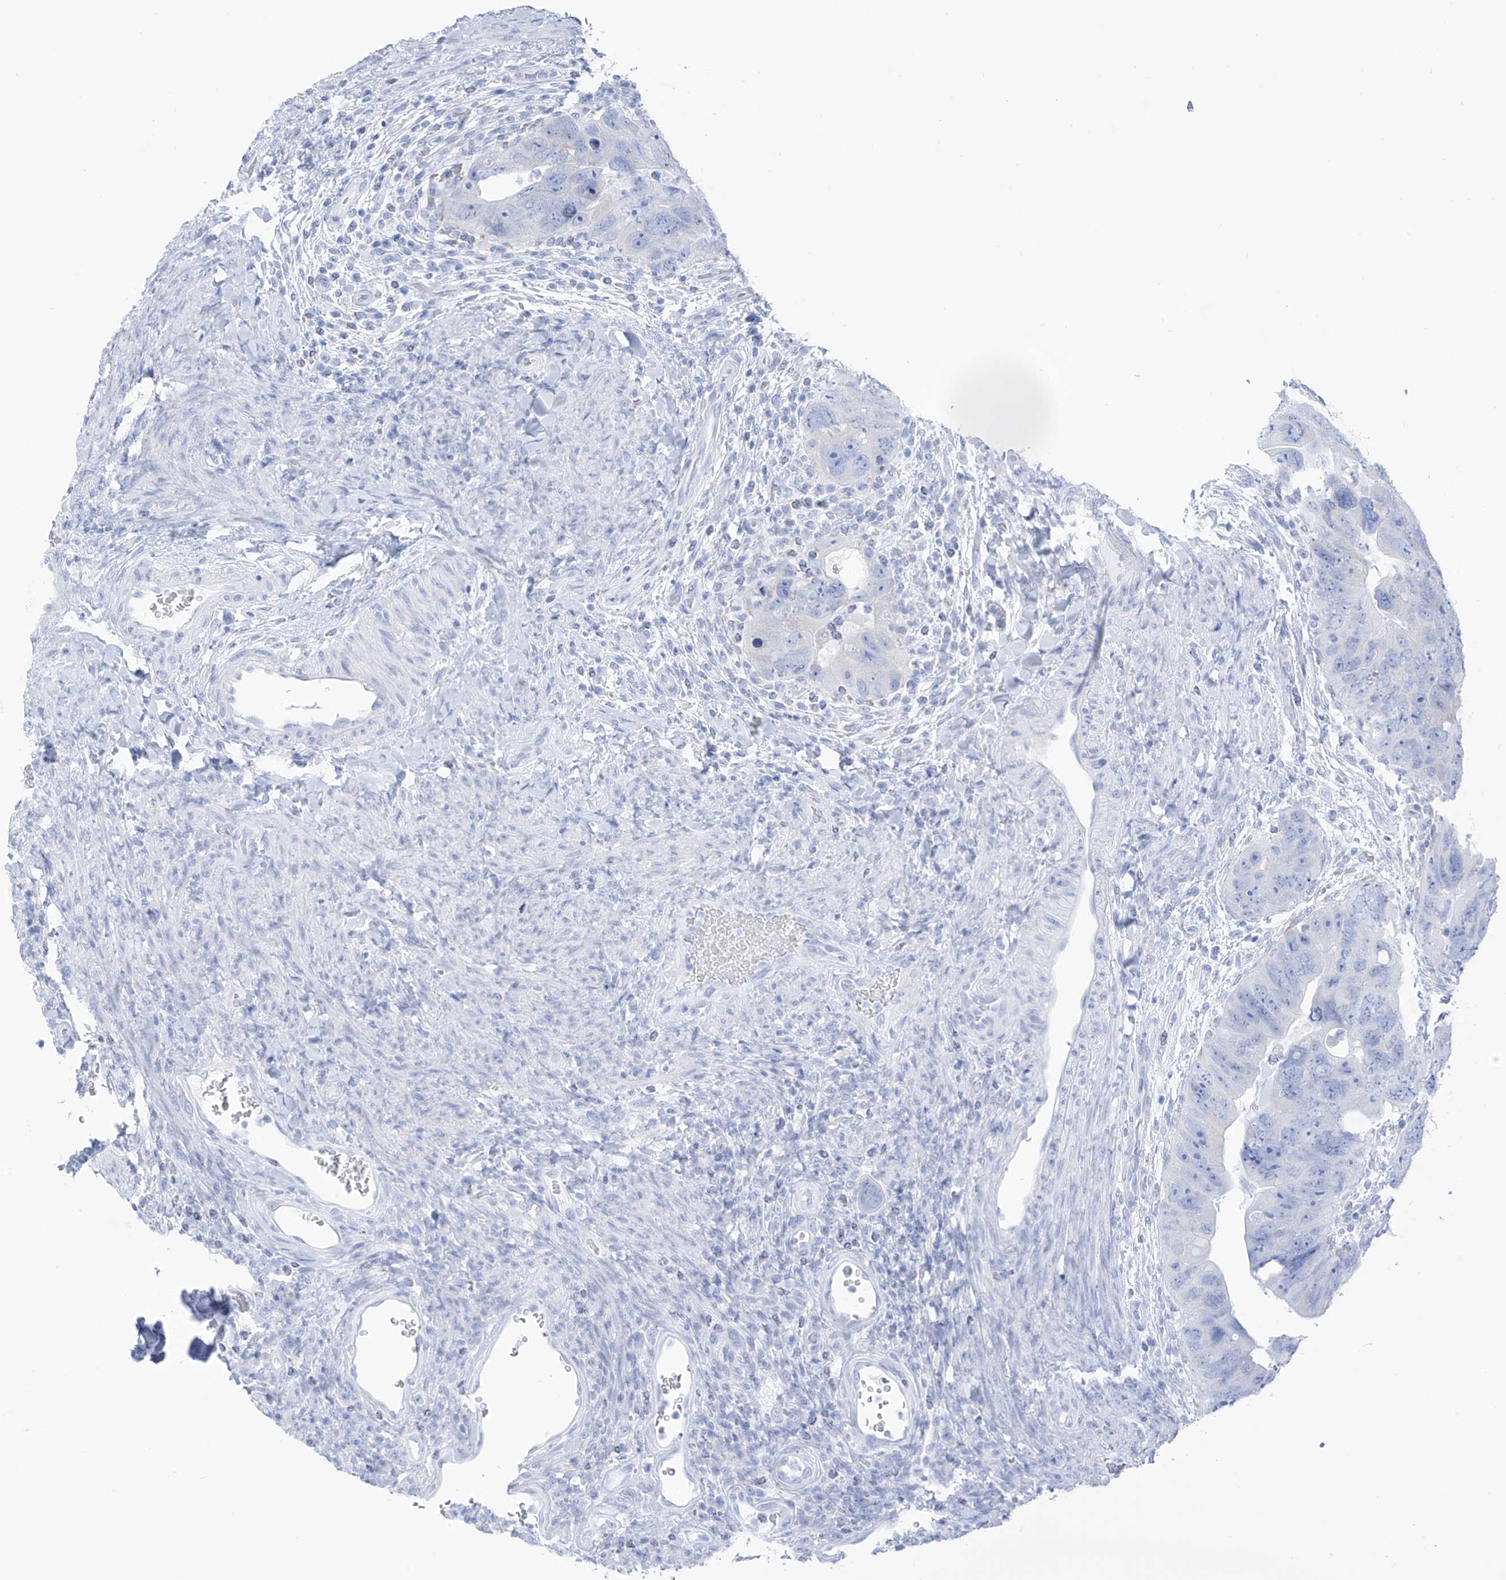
{"staining": {"intensity": "negative", "quantity": "none", "location": "none"}, "tissue": "colorectal cancer", "cell_type": "Tumor cells", "image_type": "cancer", "snomed": [{"axis": "morphology", "description": "Adenocarcinoma, NOS"}, {"axis": "topography", "description": "Rectum"}], "caption": "IHC of human adenocarcinoma (colorectal) demonstrates no expression in tumor cells.", "gene": "RCN2", "patient": {"sex": "male", "age": 59}}